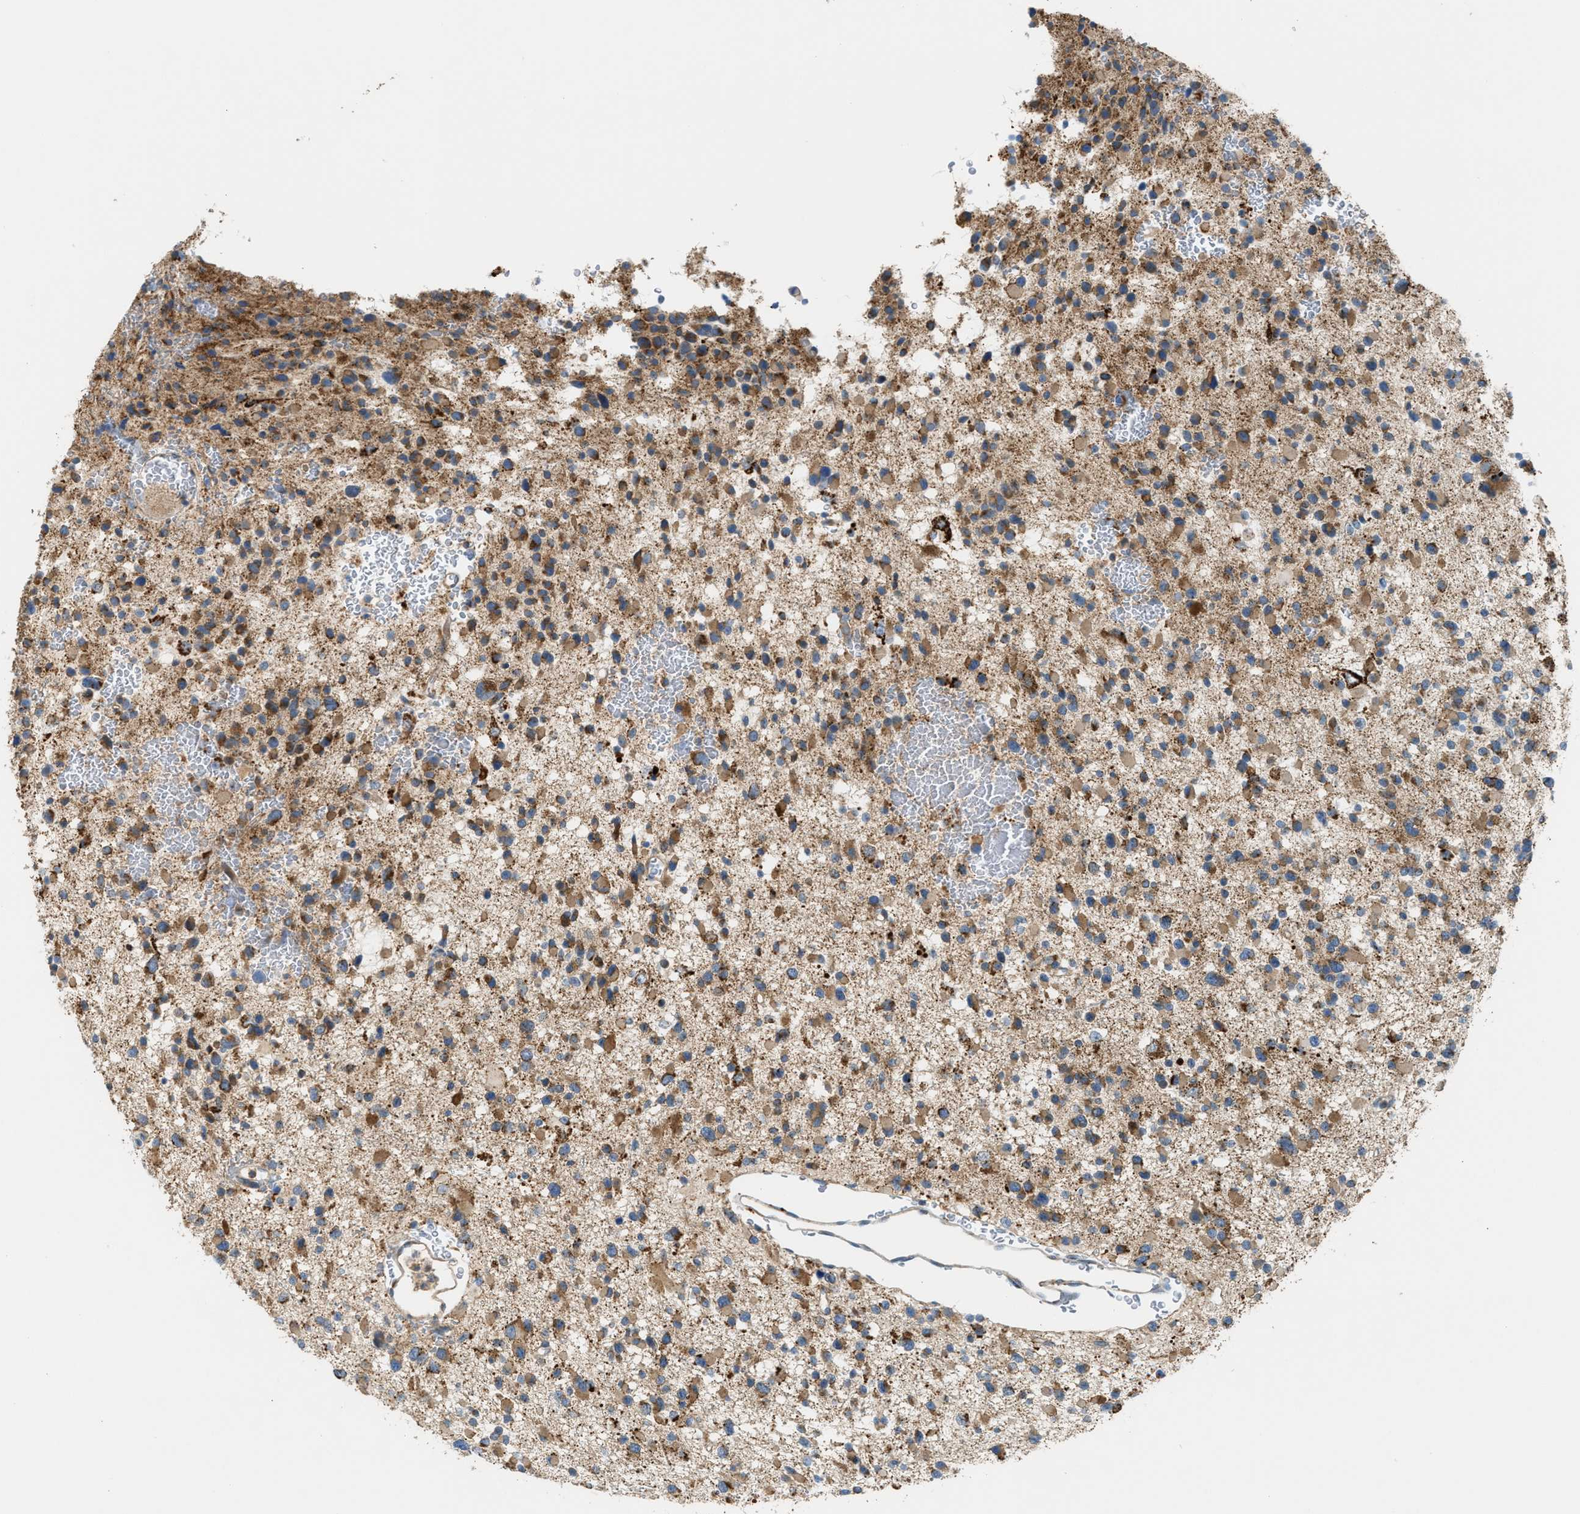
{"staining": {"intensity": "moderate", "quantity": ">75%", "location": "cytoplasmic/membranous"}, "tissue": "glioma", "cell_type": "Tumor cells", "image_type": "cancer", "snomed": [{"axis": "morphology", "description": "Glioma, malignant, Low grade"}, {"axis": "topography", "description": "Brain"}], "caption": "This is a photomicrograph of immunohistochemistry (IHC) staining of glioma, which shows moderate expression in the cytoplasmic/membranous of tumor cells.", "gene": "PDCL", "patient": {"sex": "female", "age": 22}}